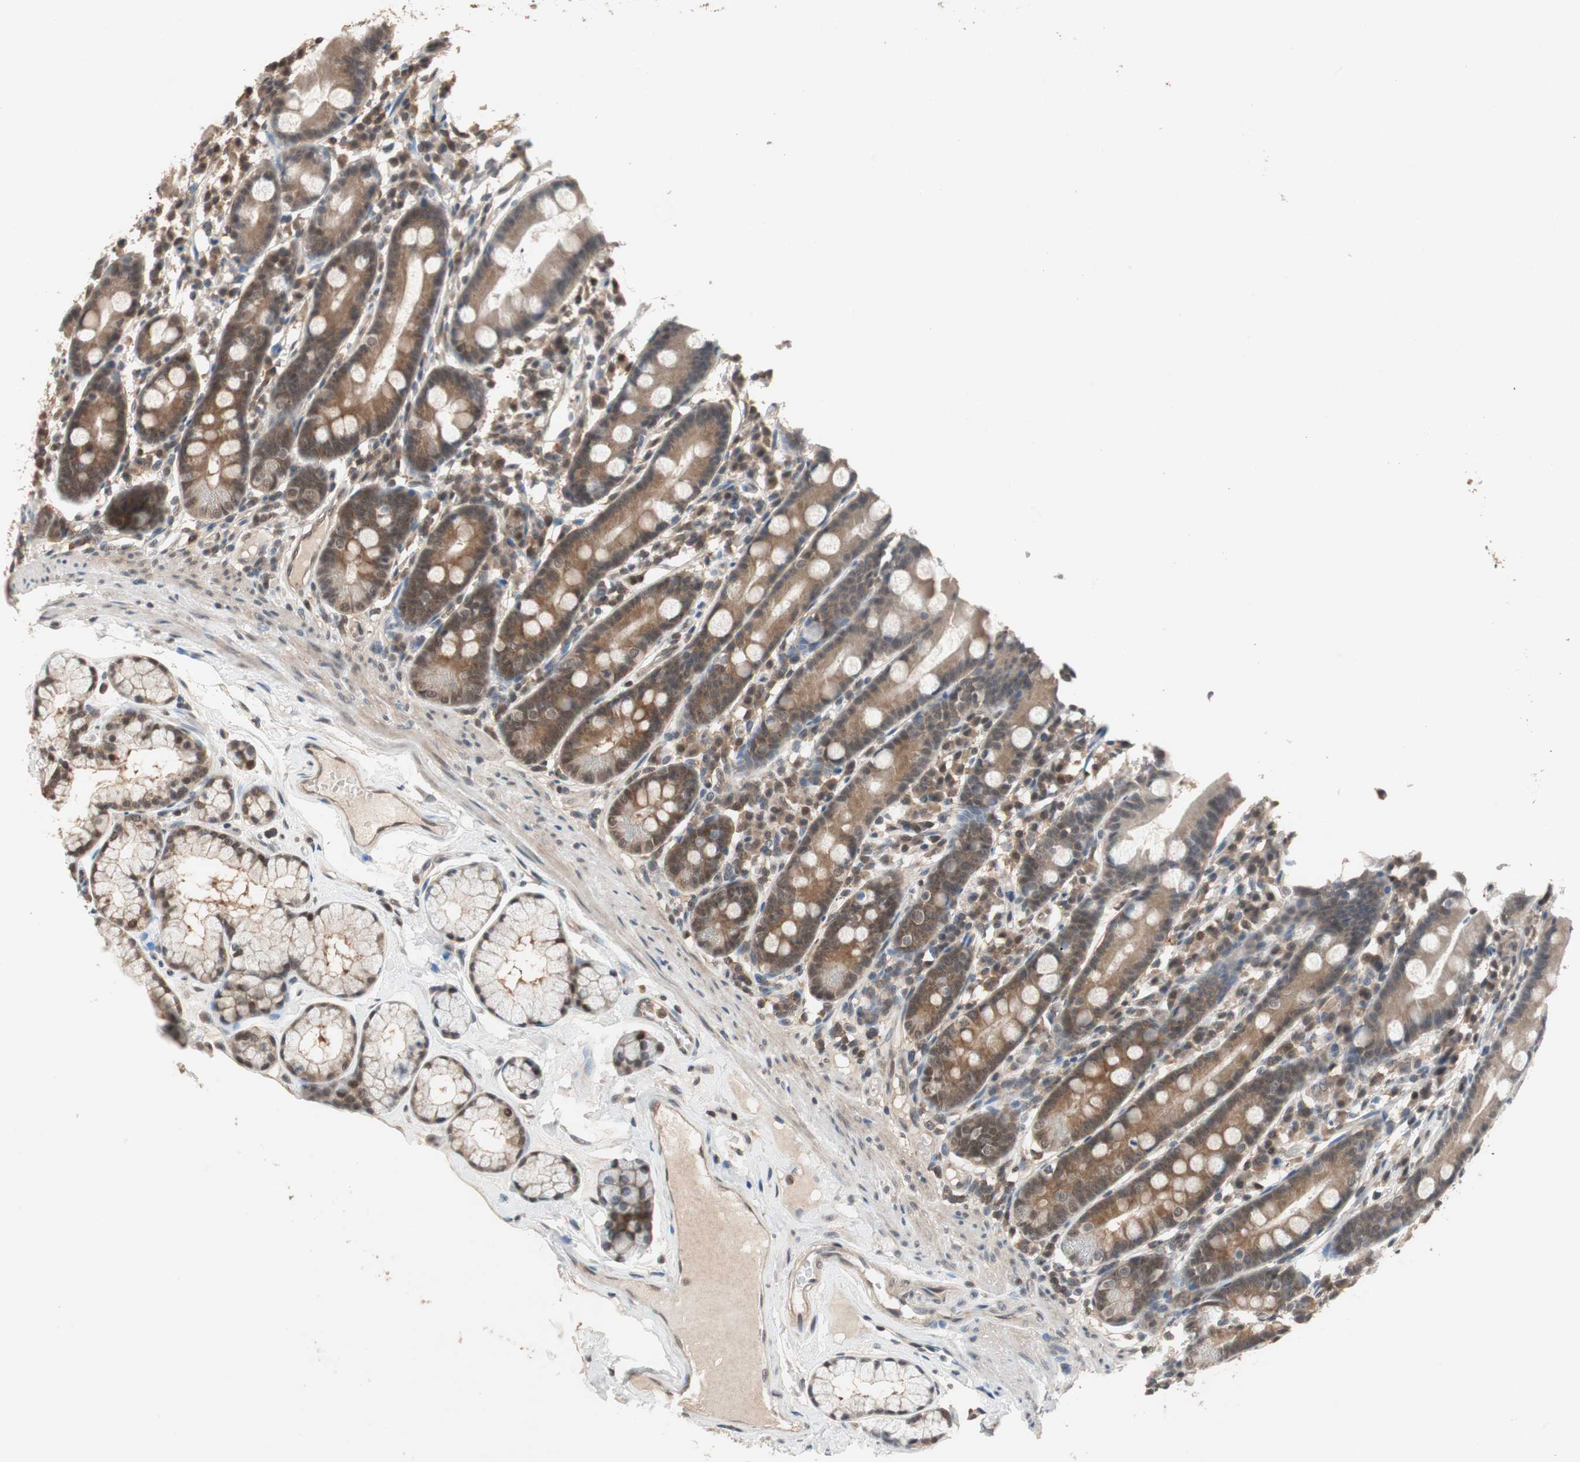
{"staining": {"intensity": "moderate", "quantity": ">75%", "location": "cytoplasmic/membranous,nuclear"}, "tissue": "duodenum", "cell_type": "Glandular cells", "image_type": "normal", "snomed": [{"axis": "morphology", "description": "Normal tissue, NOS"}, {"axis": "topography", "description": "Duodenum"}], "caption": "Immunohistochemical staining of unremarkable human duodenum shows moderate cytoplasmic/membranous,nuclear protein expression in about >75% of glandular cells. (Stains: DAB (3,3'-diaminobenzidine) in brown, nuclei in blue, Microscopy: brightfield microscopy at high magnification).", "gene": "GART", "patient": {"sex": "male", "age": 50}}